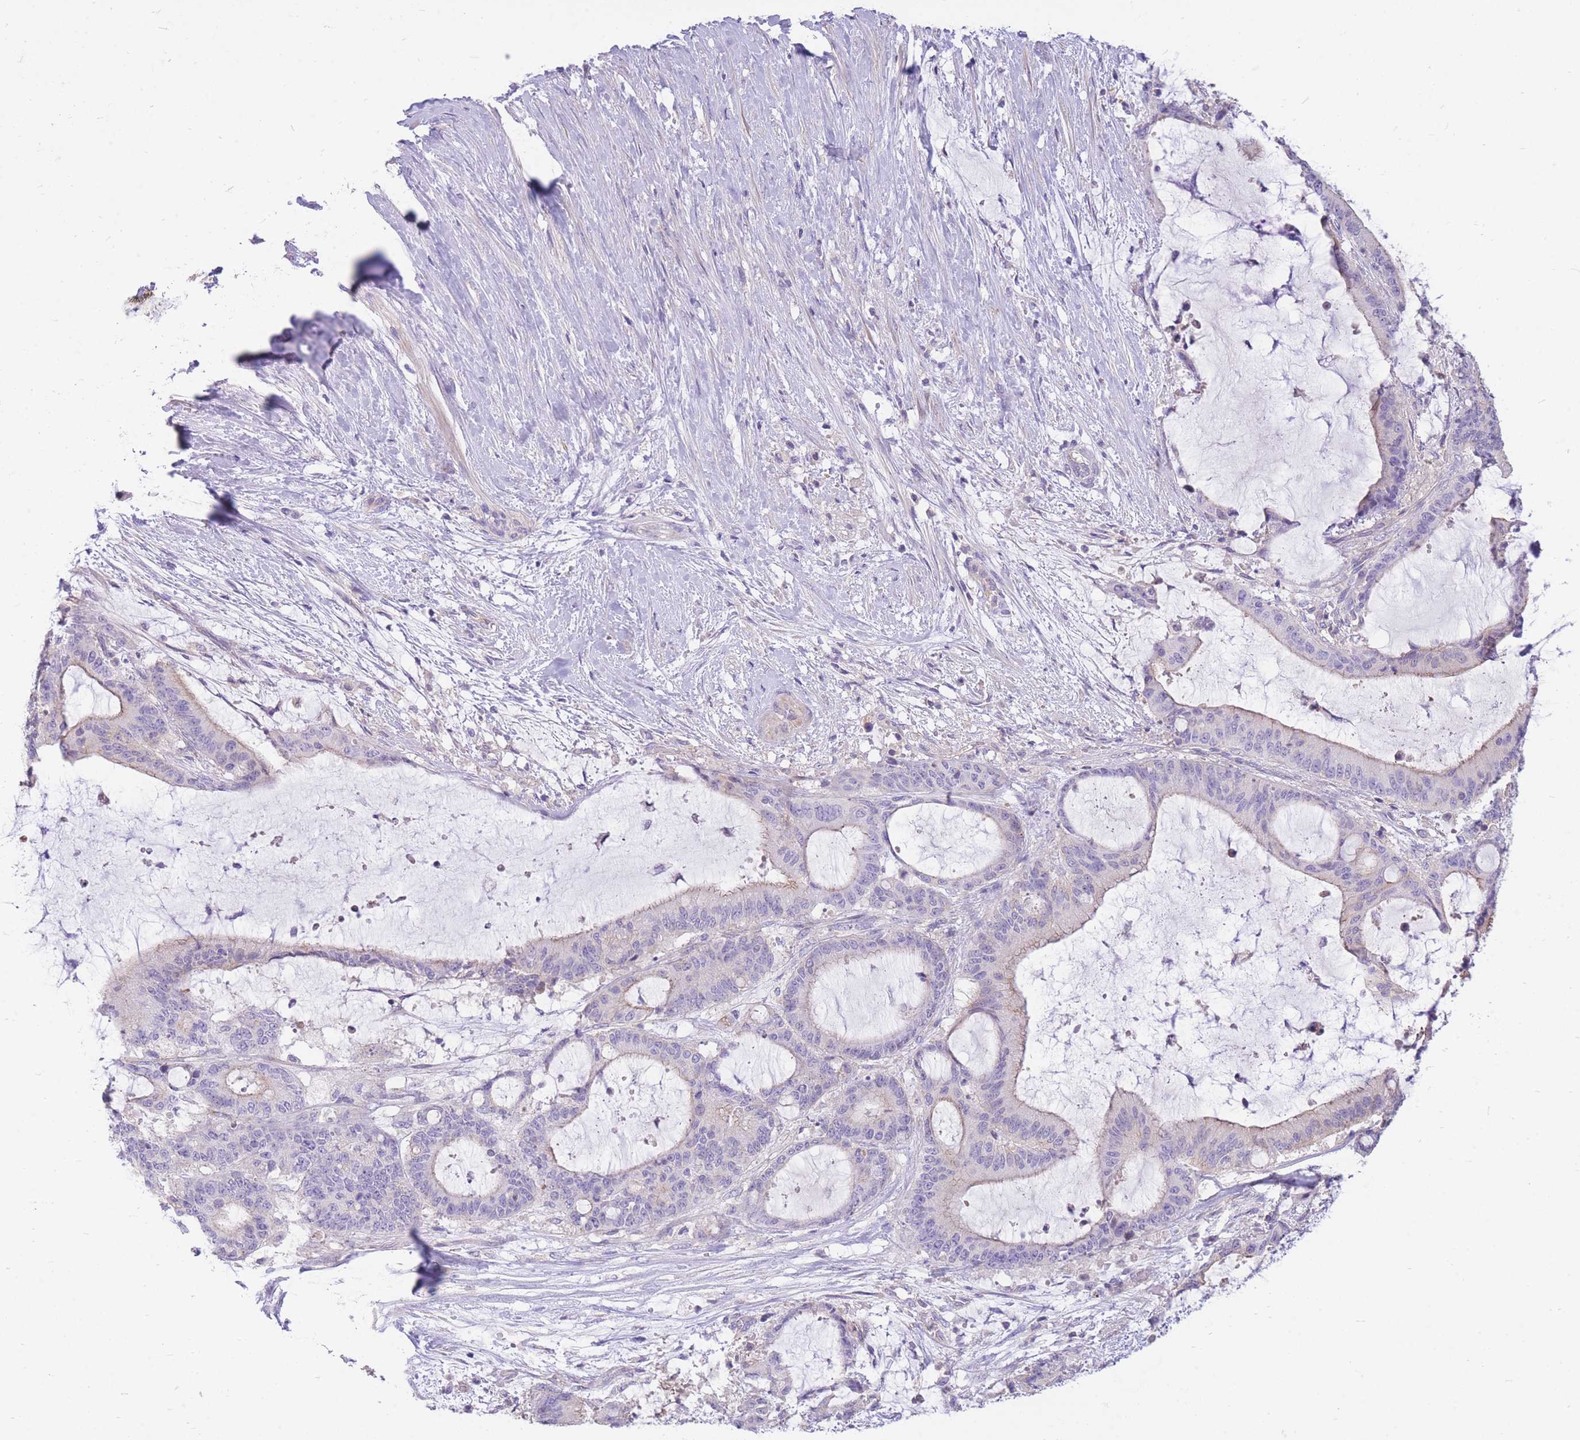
{"staining": {"intensity": "weak", "quantity": "25%-75%", "location": "cytoplasmic/membranous"}, "tissue": "liver cancer", "cell_type": "Tumor cells", "image_type": "cancer", "snomed": [{"axis": "morphology", "description": "Normal tissue, NOS"}, {"axis": "morphology", "description": "Cholangiocarcinoma"}, {"axis": "topography", "description": "Liver"}, {"axis": "topography", "description": "Peripheral nerve tissue"}], "caption": "Immunohistochemistry of liver cancer (cholangiocarcinoma) shows low levels of weak cytoplasmic/membranous positivity in about 25%-75% of tumor cells.", "gene": "OR5T1", "patient": {"sex": "female", "age": 73}}